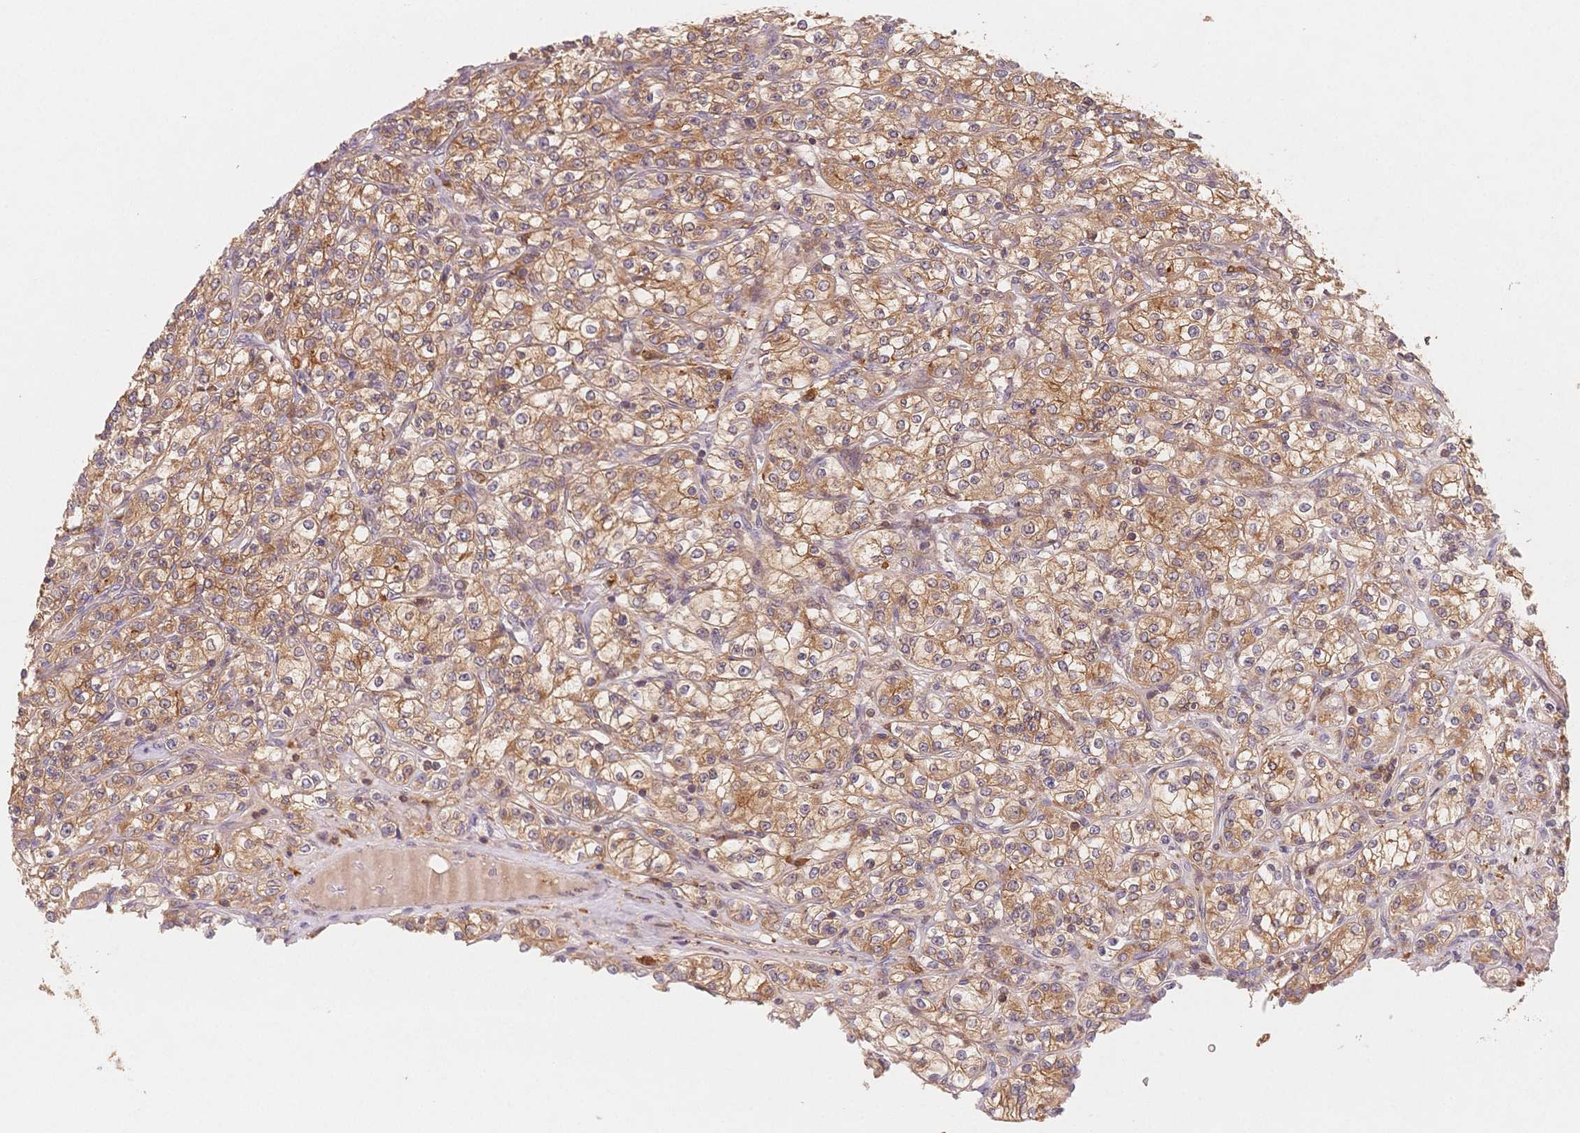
{"staining": {"intensity": "moderate", "quantity": "25%-75%", "location": "cytoplasmic/membranous"}, "tissue": "renal cancer", "cell_type": "Tumor cells", "image_type": "cancer", "snomed": [{"axis": "morphology", "description": "Adenocarcinoma, NOS"}, {"axis": "topography", "description": "Kidney"}], "caption": "The photomicrograph shows immunohistochemical staining of renal adenocarcinoma. There is moderate cytoplasmic/membranous expression is appreciated in approximately 25%-75% of tumor cells.", "gene": "C12orf75", "patient": {"sex": "male", "age": 77}}